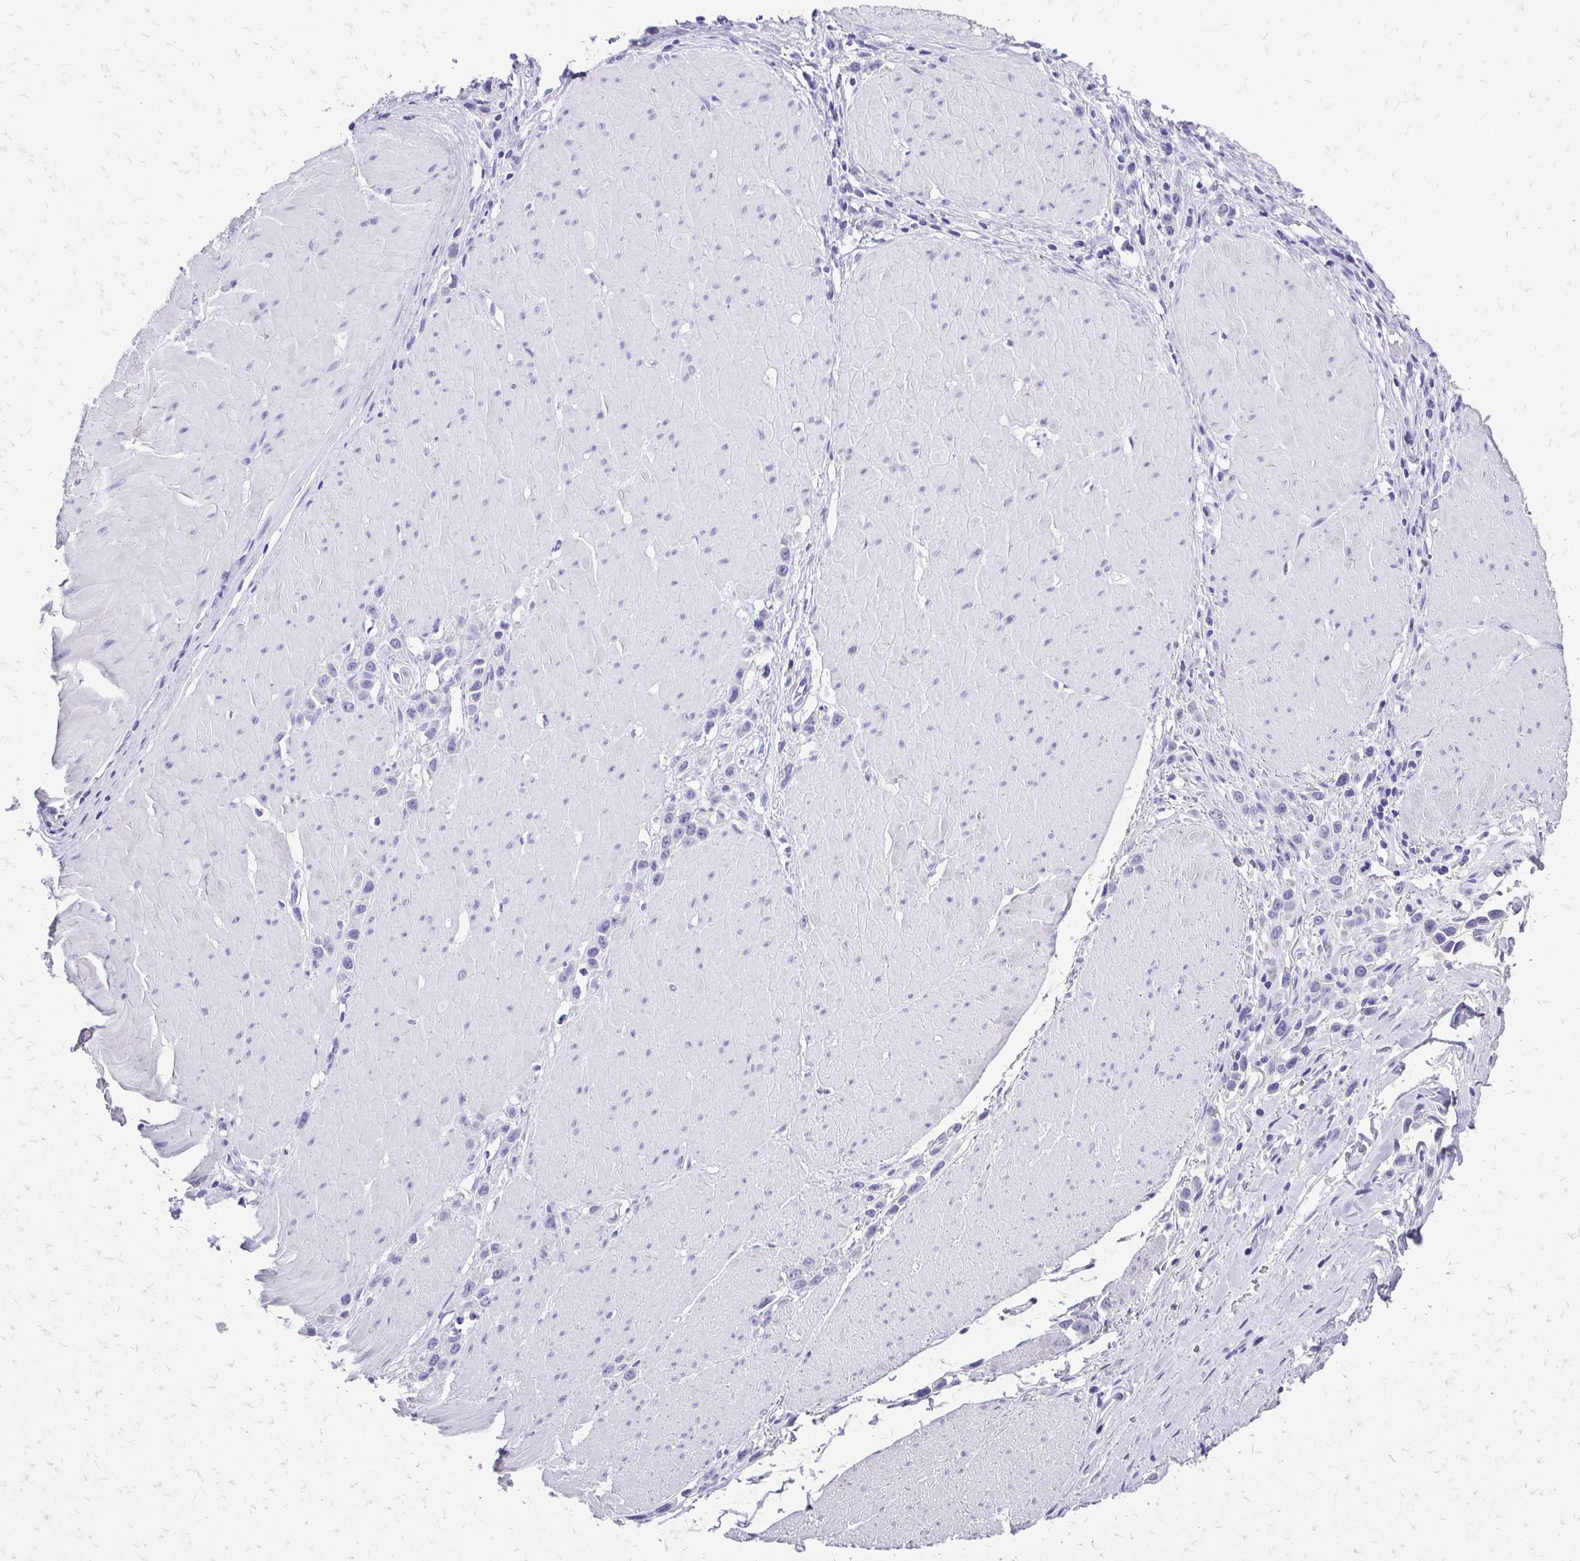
{"staining": {"intensity": "negative", "quantity": "none", "location": "none"}, "tissue": "stomach cancer", "cell_type": "Tumor cells", "image_type": "cancer", "snomed": [{"axis": "morphology", "description": "Adenocarcinoma, NOS"}, {"axis": "topography", "description": "Stomach"}], "caption": "A high-resolution image shows immunohistochemistry staining of stomach cancer (adenocarcinoma), which shows no significant positivity in tumor cells.", "gene": "SLC32A1", "patient": {"sex": "male", "age": 47}}